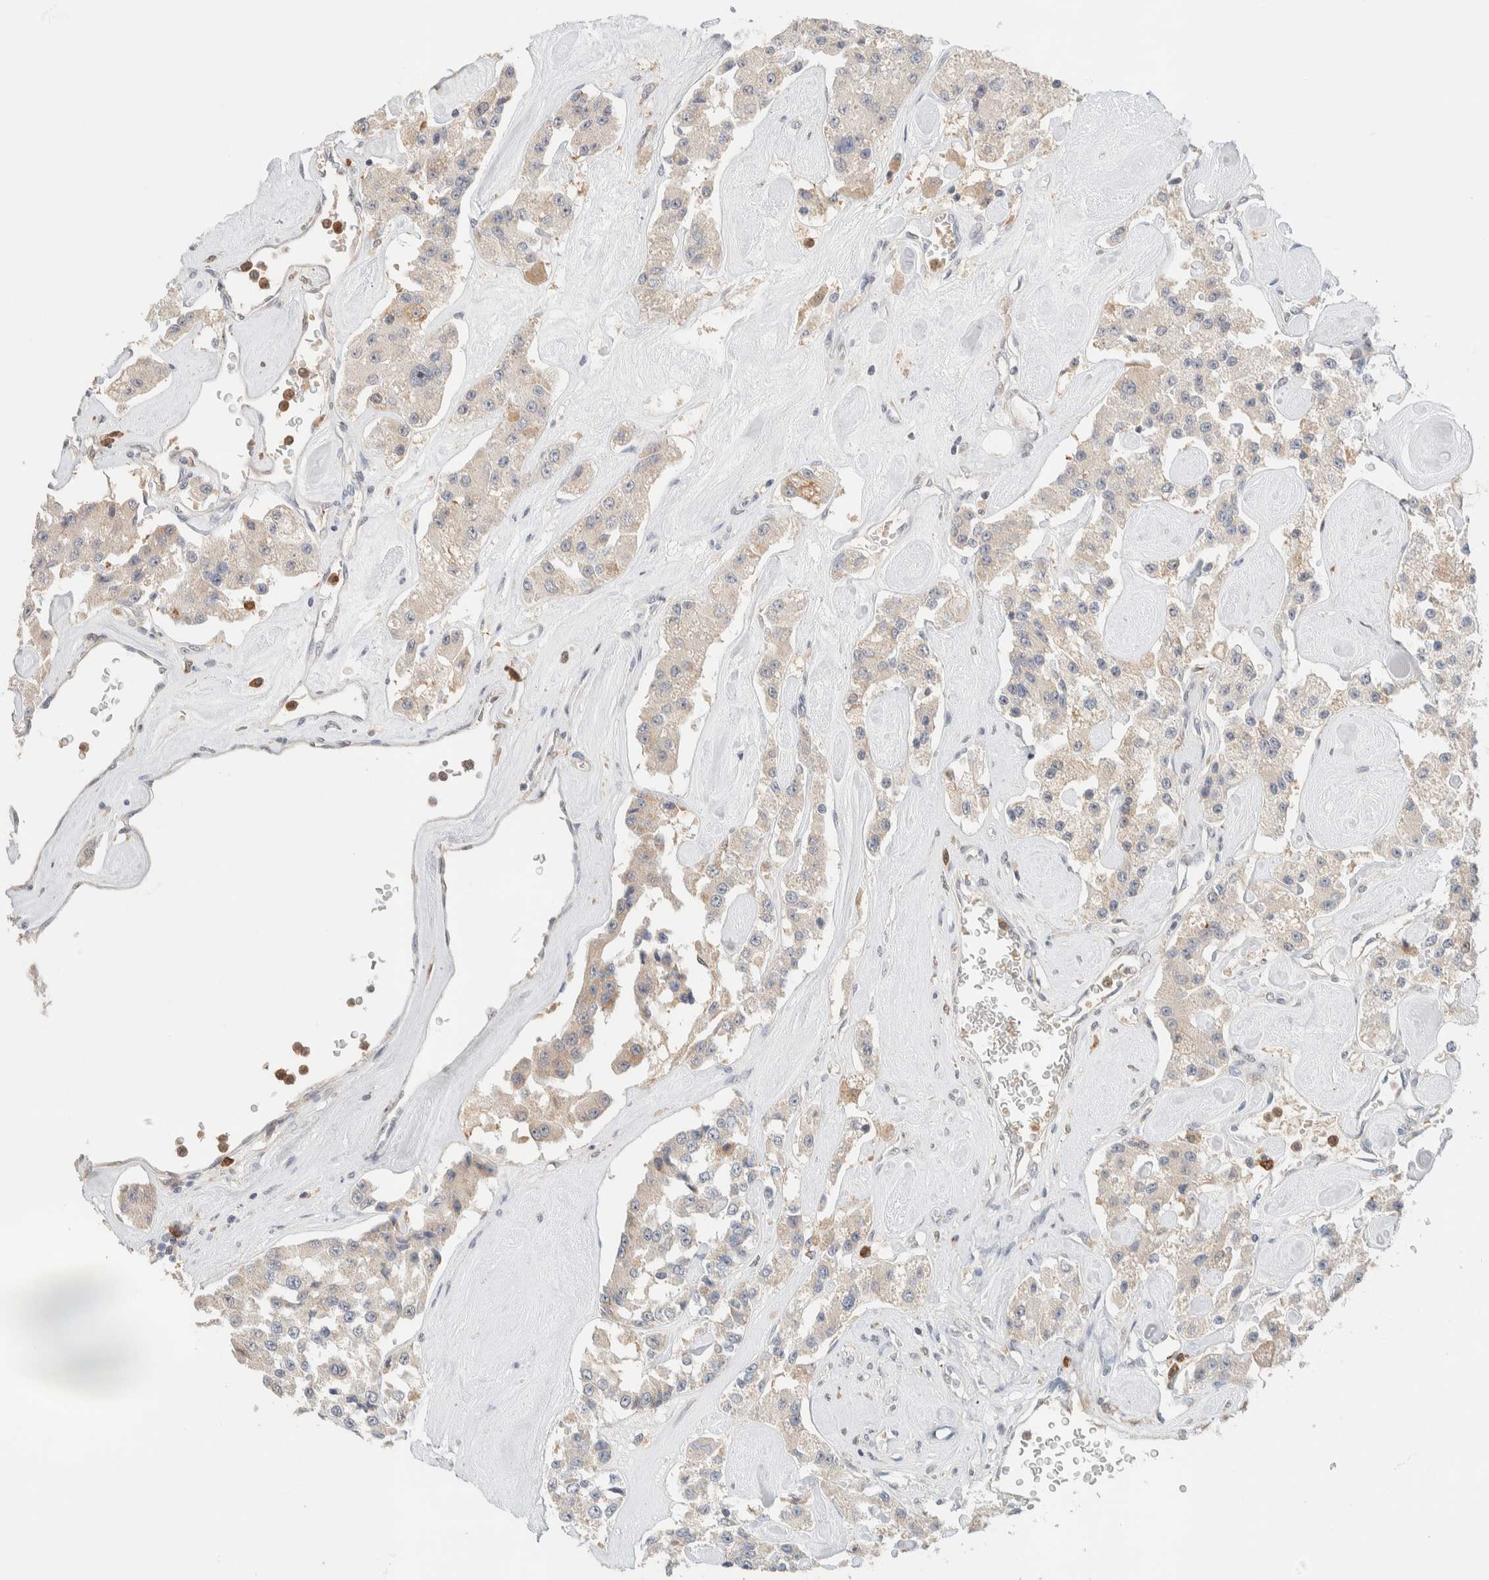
{"staining": {"intensity": "negative", "quantity": "none", "location": "none"}, "tissue": "carcinoid", "cell_type": "Tumor cells", "image_type": "cancer", "snomed": [{"axis": "morphology", "description": "Carcinoid, malignant, NOS"}, {"axis": "topography", "description": "Pancreas"}], "caption": "This image is of malignant carcinoid stained with immunohistochemistry (IHC) to label a protein in brown with the nuclei are counter-stained blue. There is no positivity in tumor cells.", "gene": "HDHD3", "patient": {"sex": "male", "age": 41}}